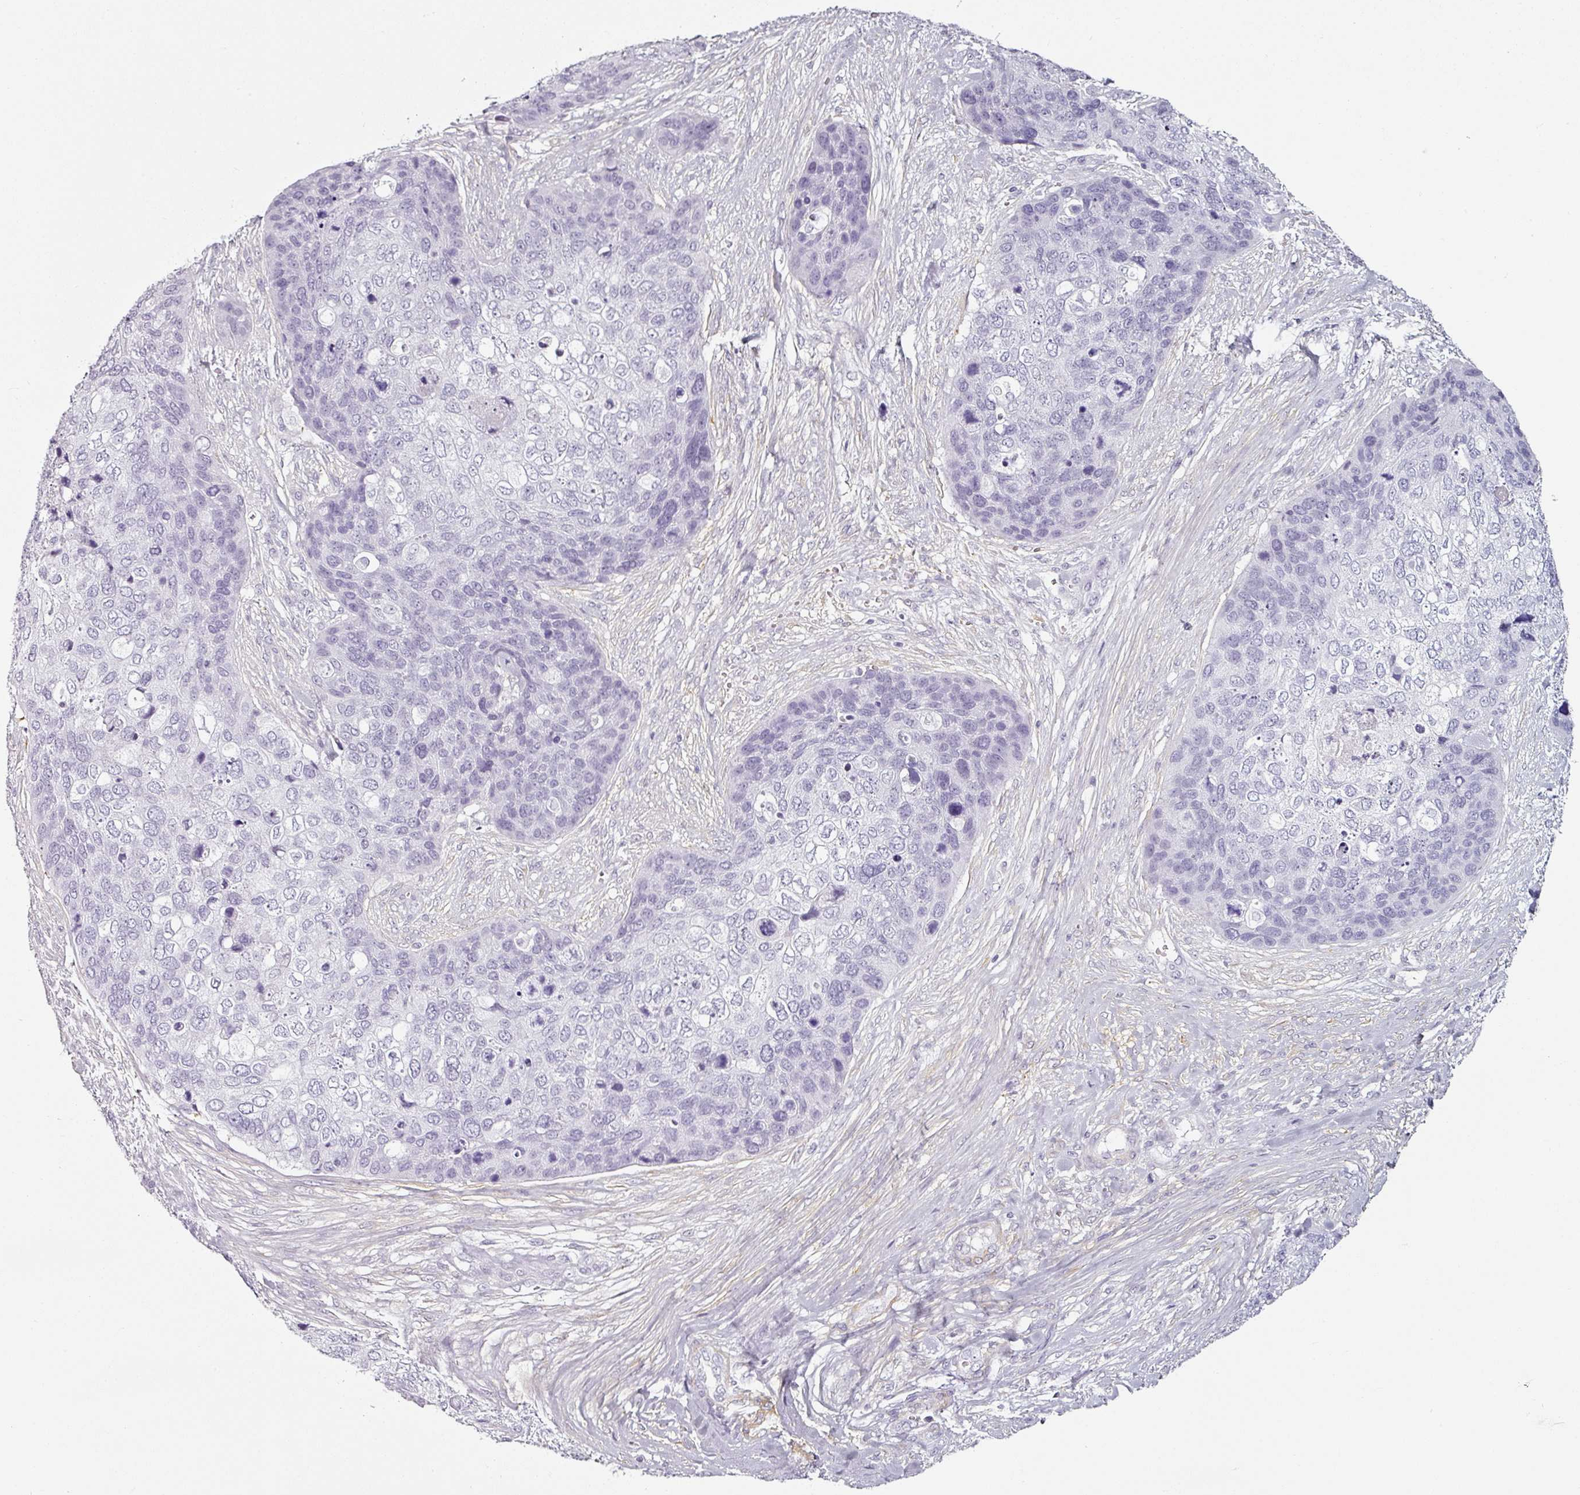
{"staining": {"intensity": "negative", "quantity": "none", "location": "none"}, "tissue": "skin cancer", "cell_type": "Tumor cells", "image_type": "cancer", "snomed": [{"axis": "morphology", "description": "Basal cell carcinoma"}, {"axis": "topography", "description": "Skin"}], "caption": "DAB (3,3'-diaminobenzidine) immunohistochemical staining of human skin cancer (basal cell carcinoma) shows no significant positivity in tumor cells.", "gene": "CAP2", "patient": {"sex": "female", "age": 74}}